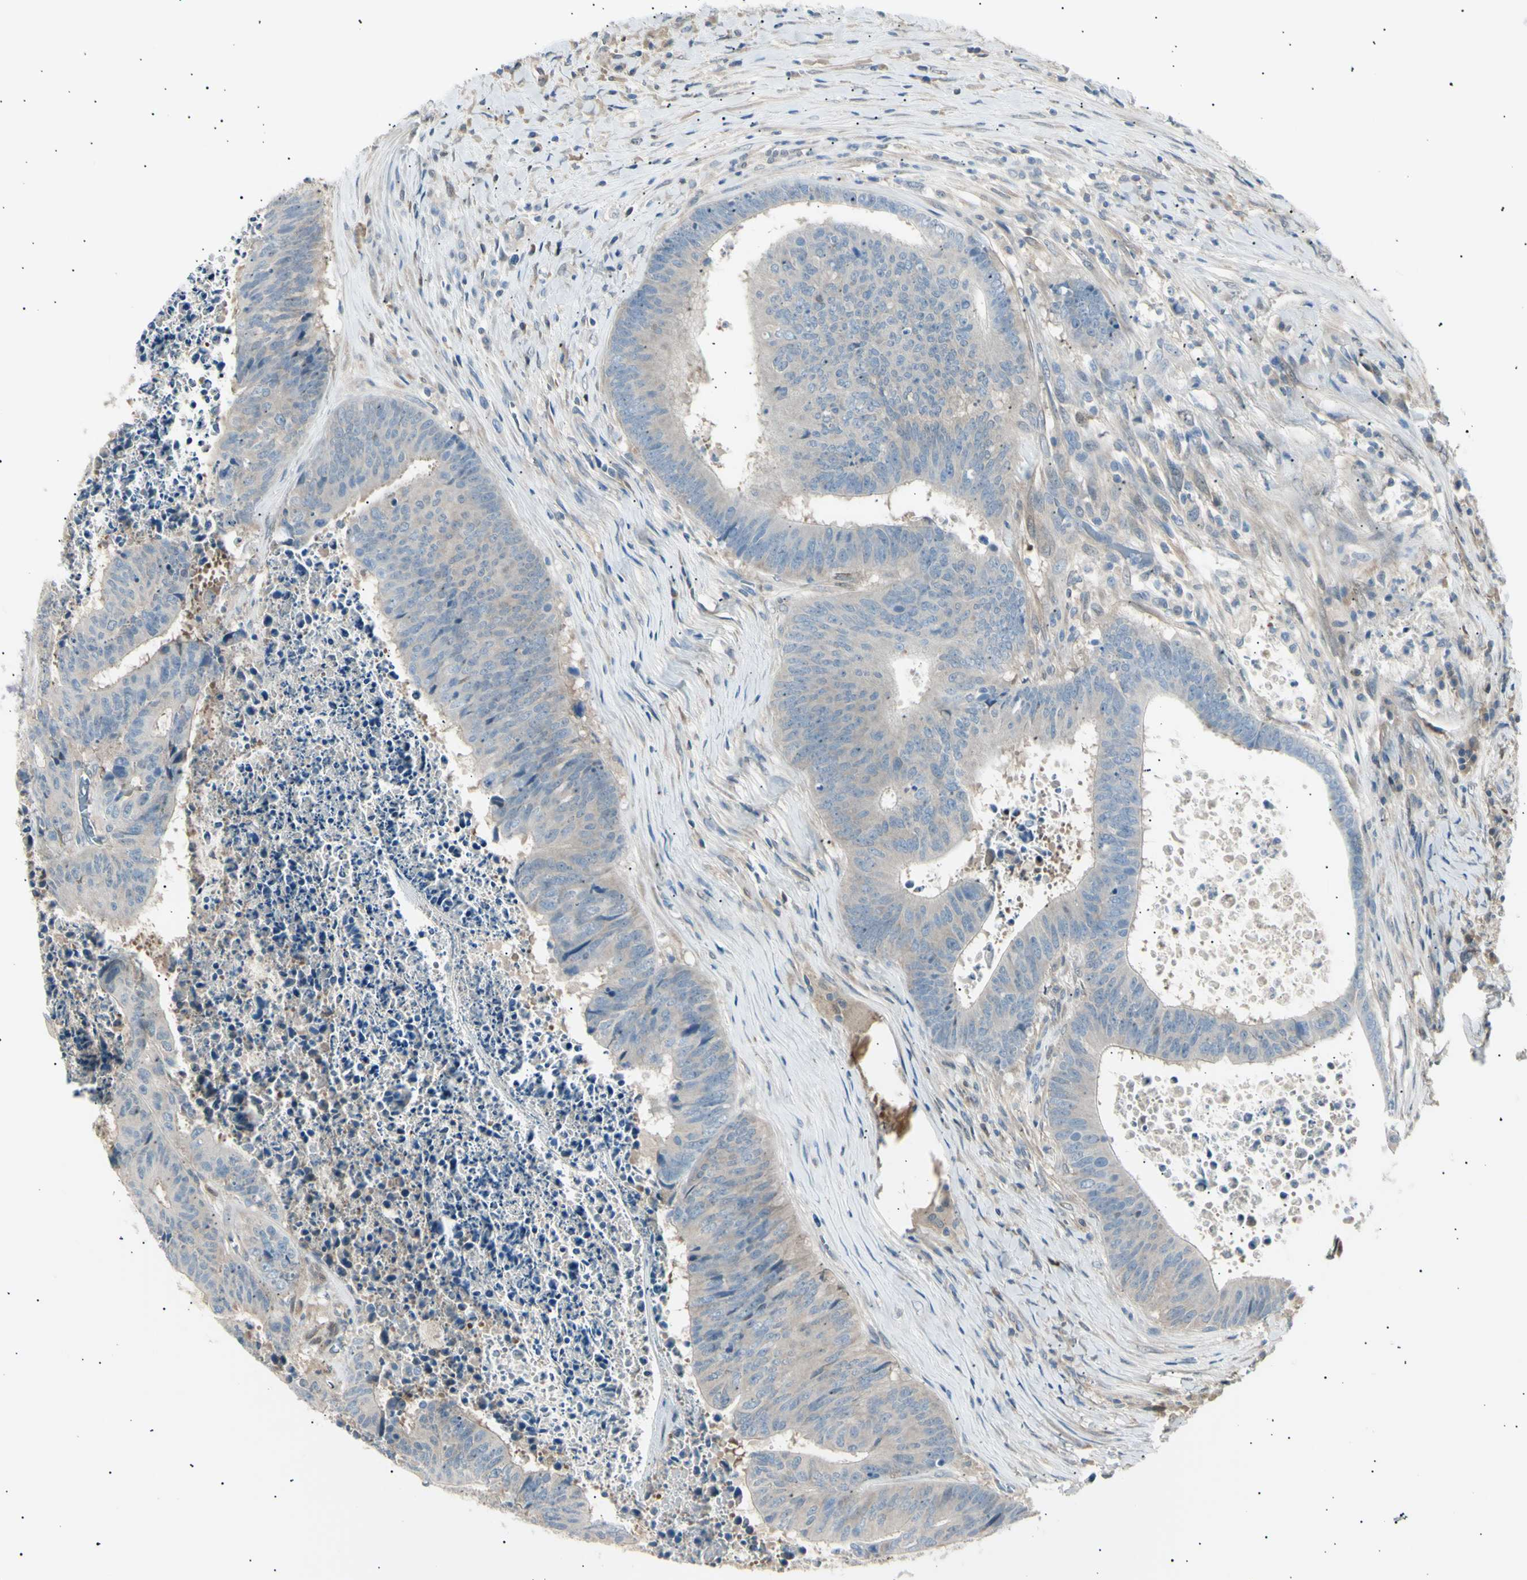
{"staining": {"intensity": "weak", "quantity": ">75%", "location": "cytoplasmic/membranous"}, "tissue": "colorectal cancer", "cell_type": "Tumor cells", "image_type": "cancer", "snomed": [{"axis": "morphology", "description": "Adenocarcinoma, NOS"}, {"axis": "topography", "description": "Rectum"}], "caption": "Immunohistochemical staining of human colorectal cancer exhibits low levels of weak cytoplasmic/membranous expression in approximately >75% of tumor cells.", "gene": "LHPP", "patient": {"sex": "male", "age": 72}}